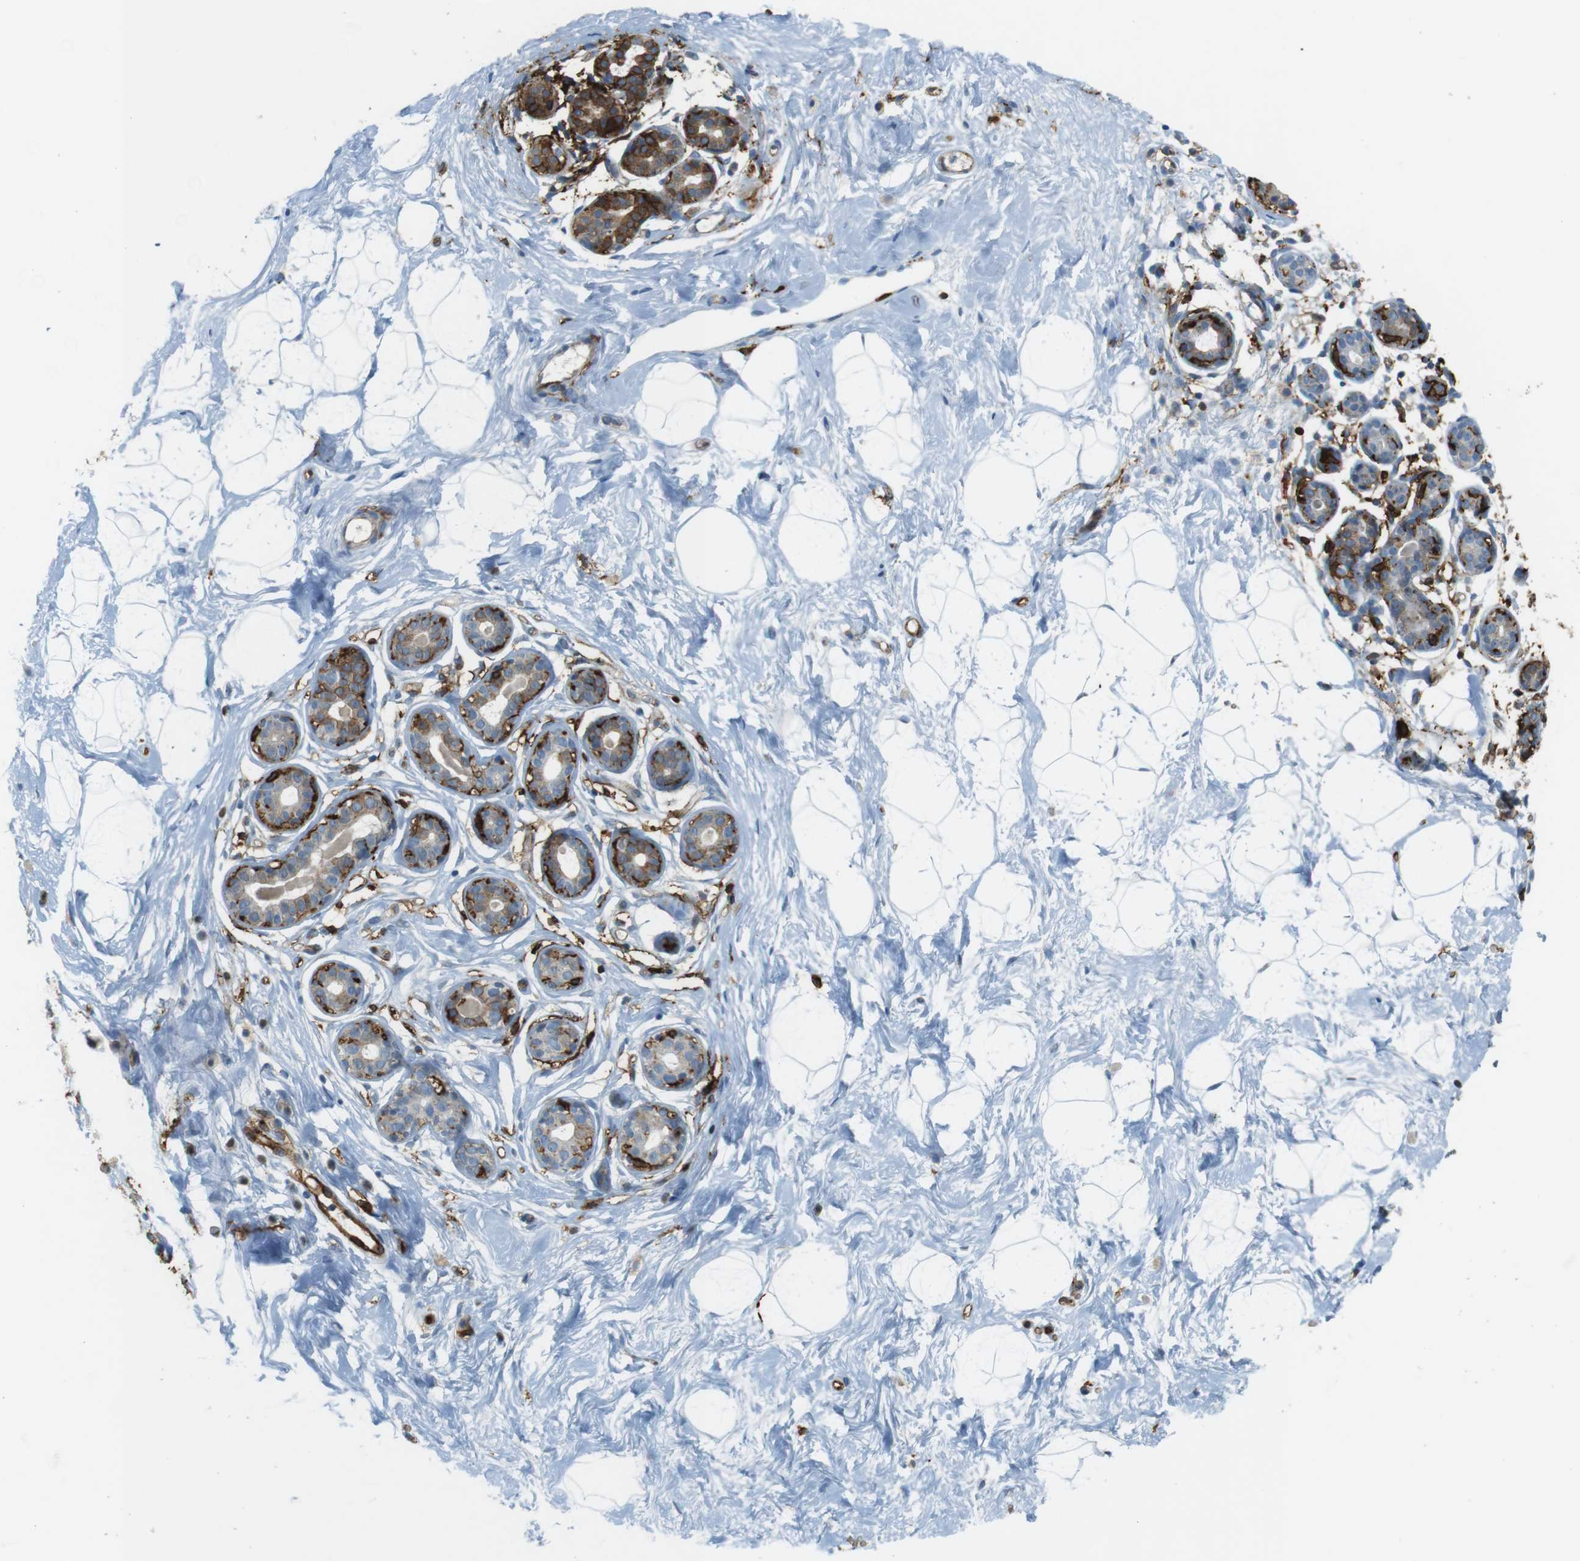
{"staining": {"intensity": "negative", "quantity": "none", "location": "none"}, "tissue": "breast", "cell_type": "Adipocytes", "image_type": "normal", "snomed": [{"axis": "morphology", "description": "Normal tissue, NOS"}, {"axis": "topography", "description": "Breast"}], "caption": "The photomicrograph reveals no staining of adipocytes in unremarkable breast. Brightfield microscopy of immunohistochemistry (IHC) stained with DAB (3,3'-diaminobenzidine) (brown) and hematoxylin (blue), captured at high magnification.", "gene": "HLA", "patient": {"sex": "female", "age": 23}}